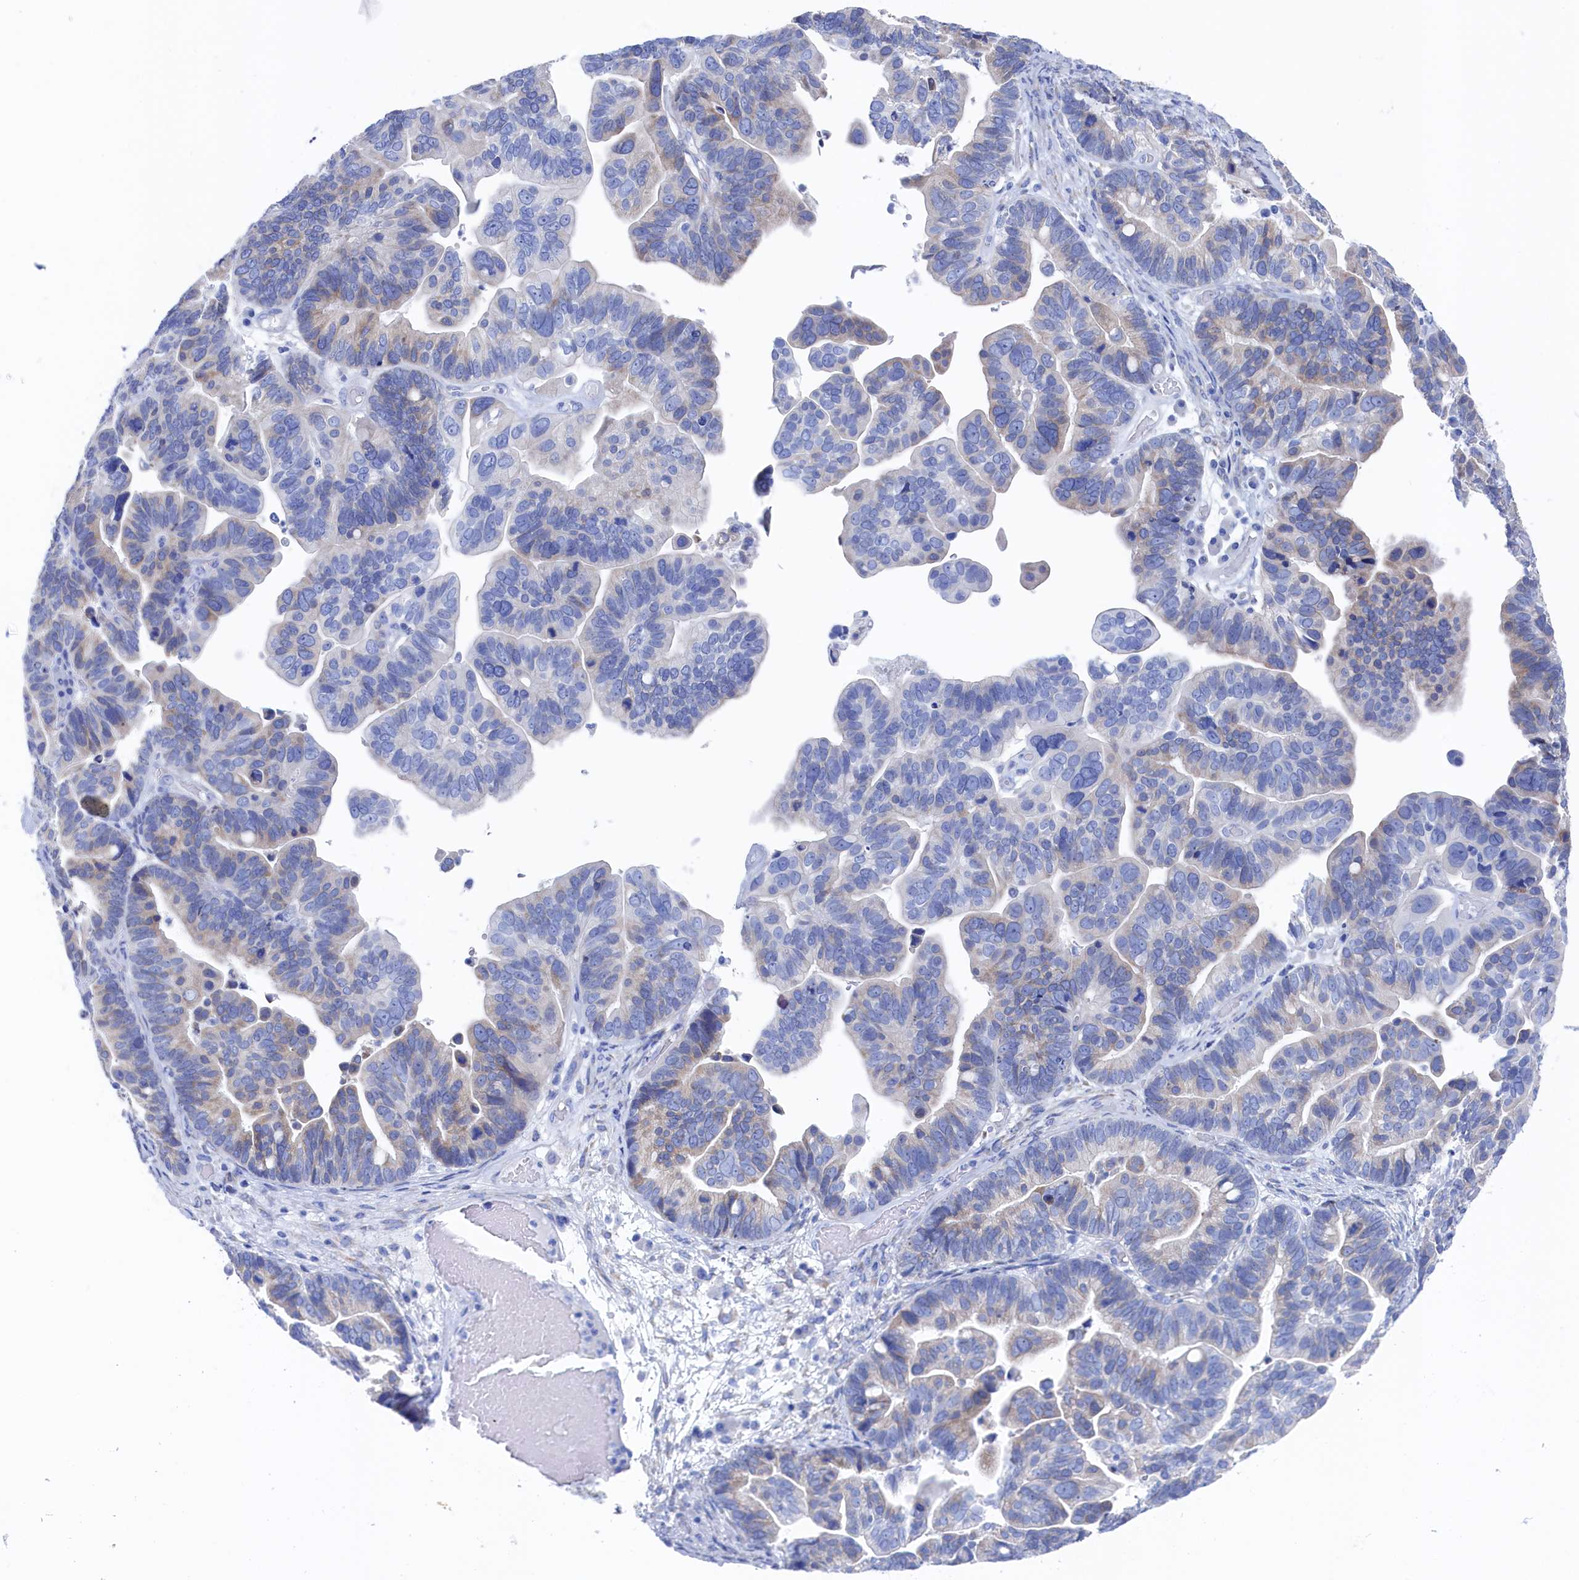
{"staining": {"intensity": "weak", "quantity": "<25%", "location": "cytoplasmic/membranous"}, "tissue": "ovarian cancer", "cell_type": "Tumor cells", "image_type": "cancer", "snomed": [{"axis": "morphology", "description": "Cystadenocarcinoma, serous, NOS"}, {"axis": "topography", "description": "Ovary"}], "caption": "High power microscopy photomicrograph of an immunohistochemistry image of ovarian cancer, revealing no significant positivity in tumor cells.", "gene": "TMOD2", "patient": {"sex": "female", "age": 56}}